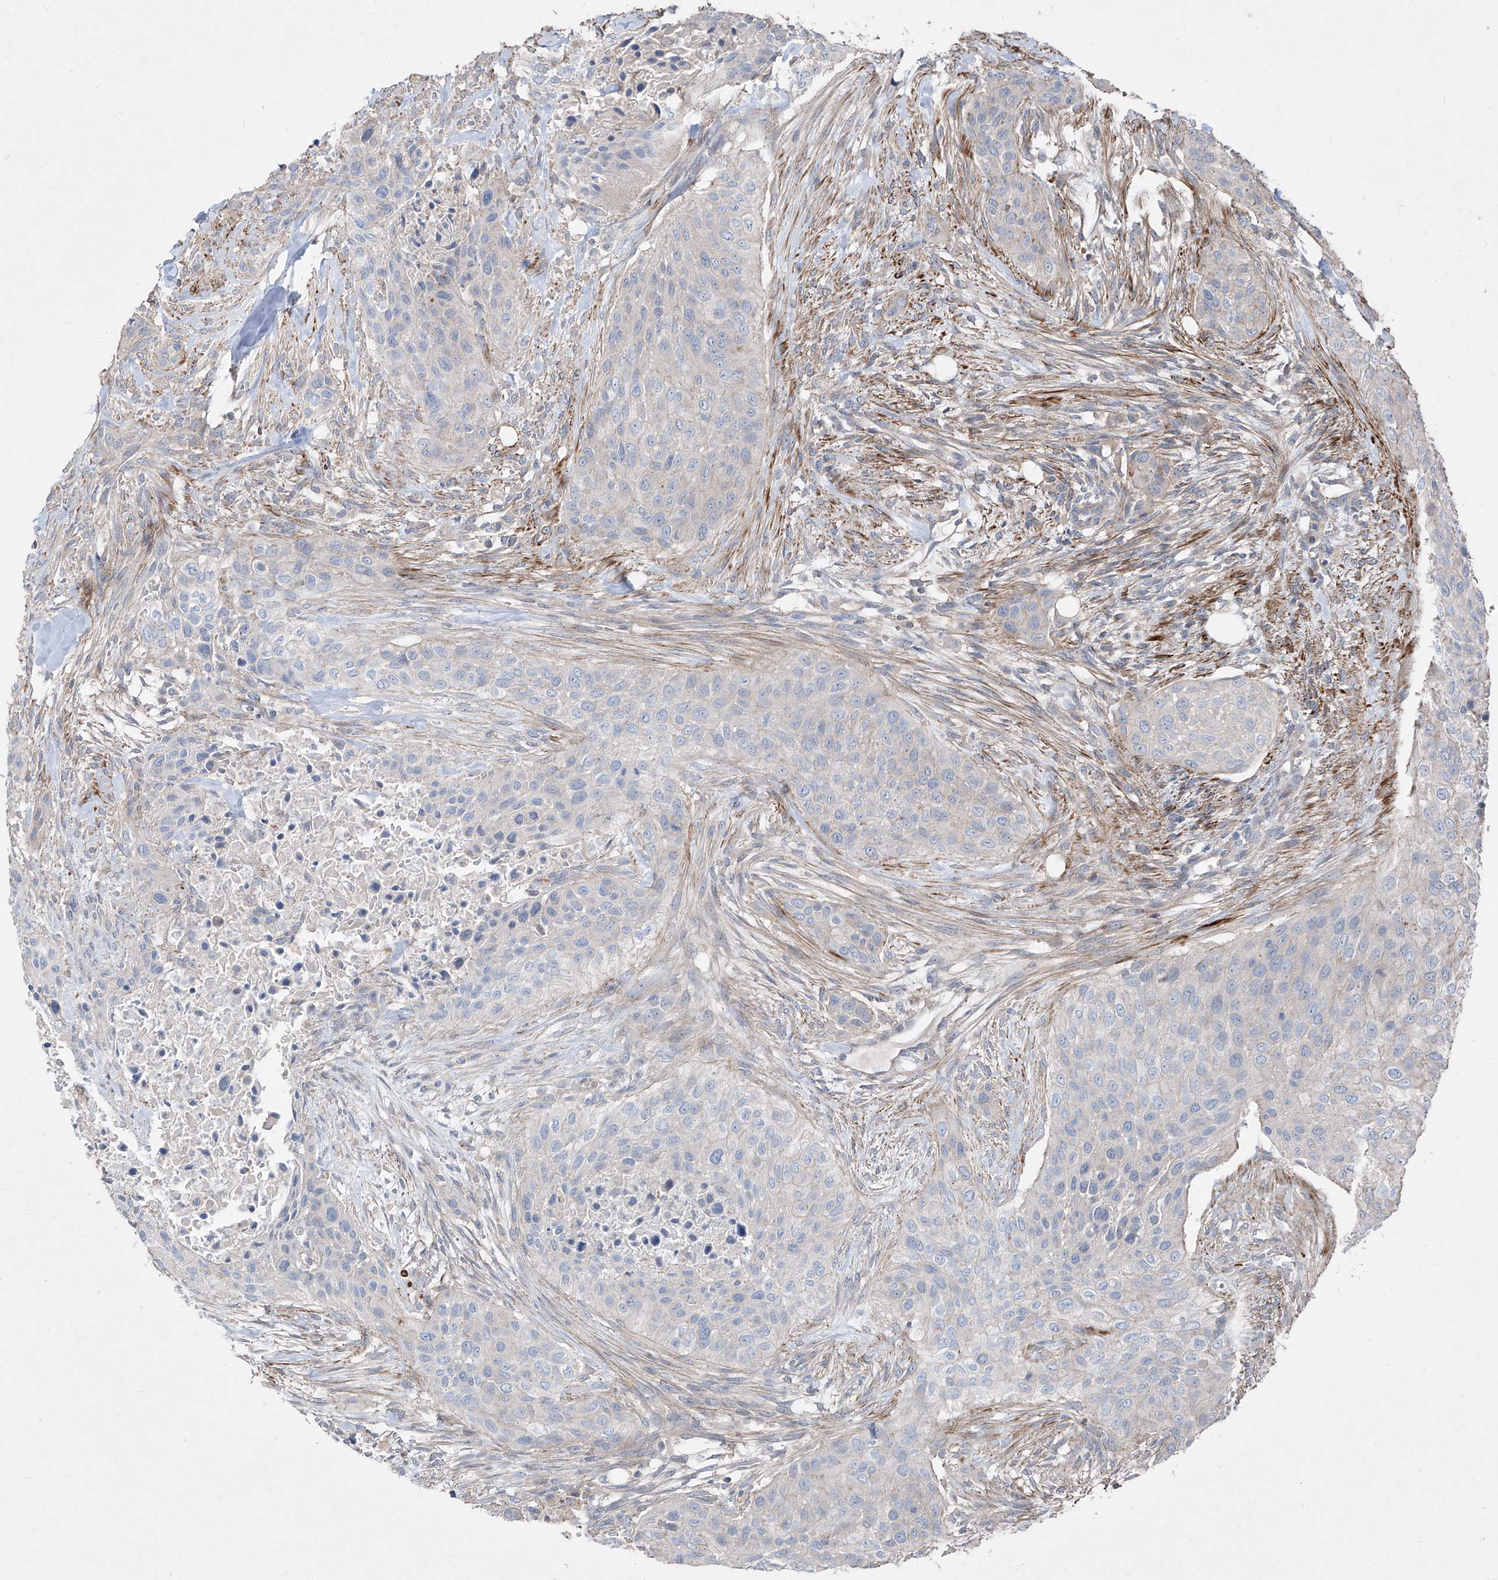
{"staining": {"intensity": "negative", "quantity": "none", "location": "none"}, "tissue": "urothelial cancer", "cell_type": "Tumor cells", "image_type": "cancer", "snomed": [{"axis": "morphology", "description": "Urothelial carcinoma, High grade"}, {"axis": "topography", "description": "Urinary bladder"}], "caption": "A photomicrograph of human high-grade urothelial carcinoma is negative for staining in tumor cells. (DAB immunohistochemistry (IHC), high magnification).", "gene": "UFD1", "patient": {"sex": "male", "age": 35}}